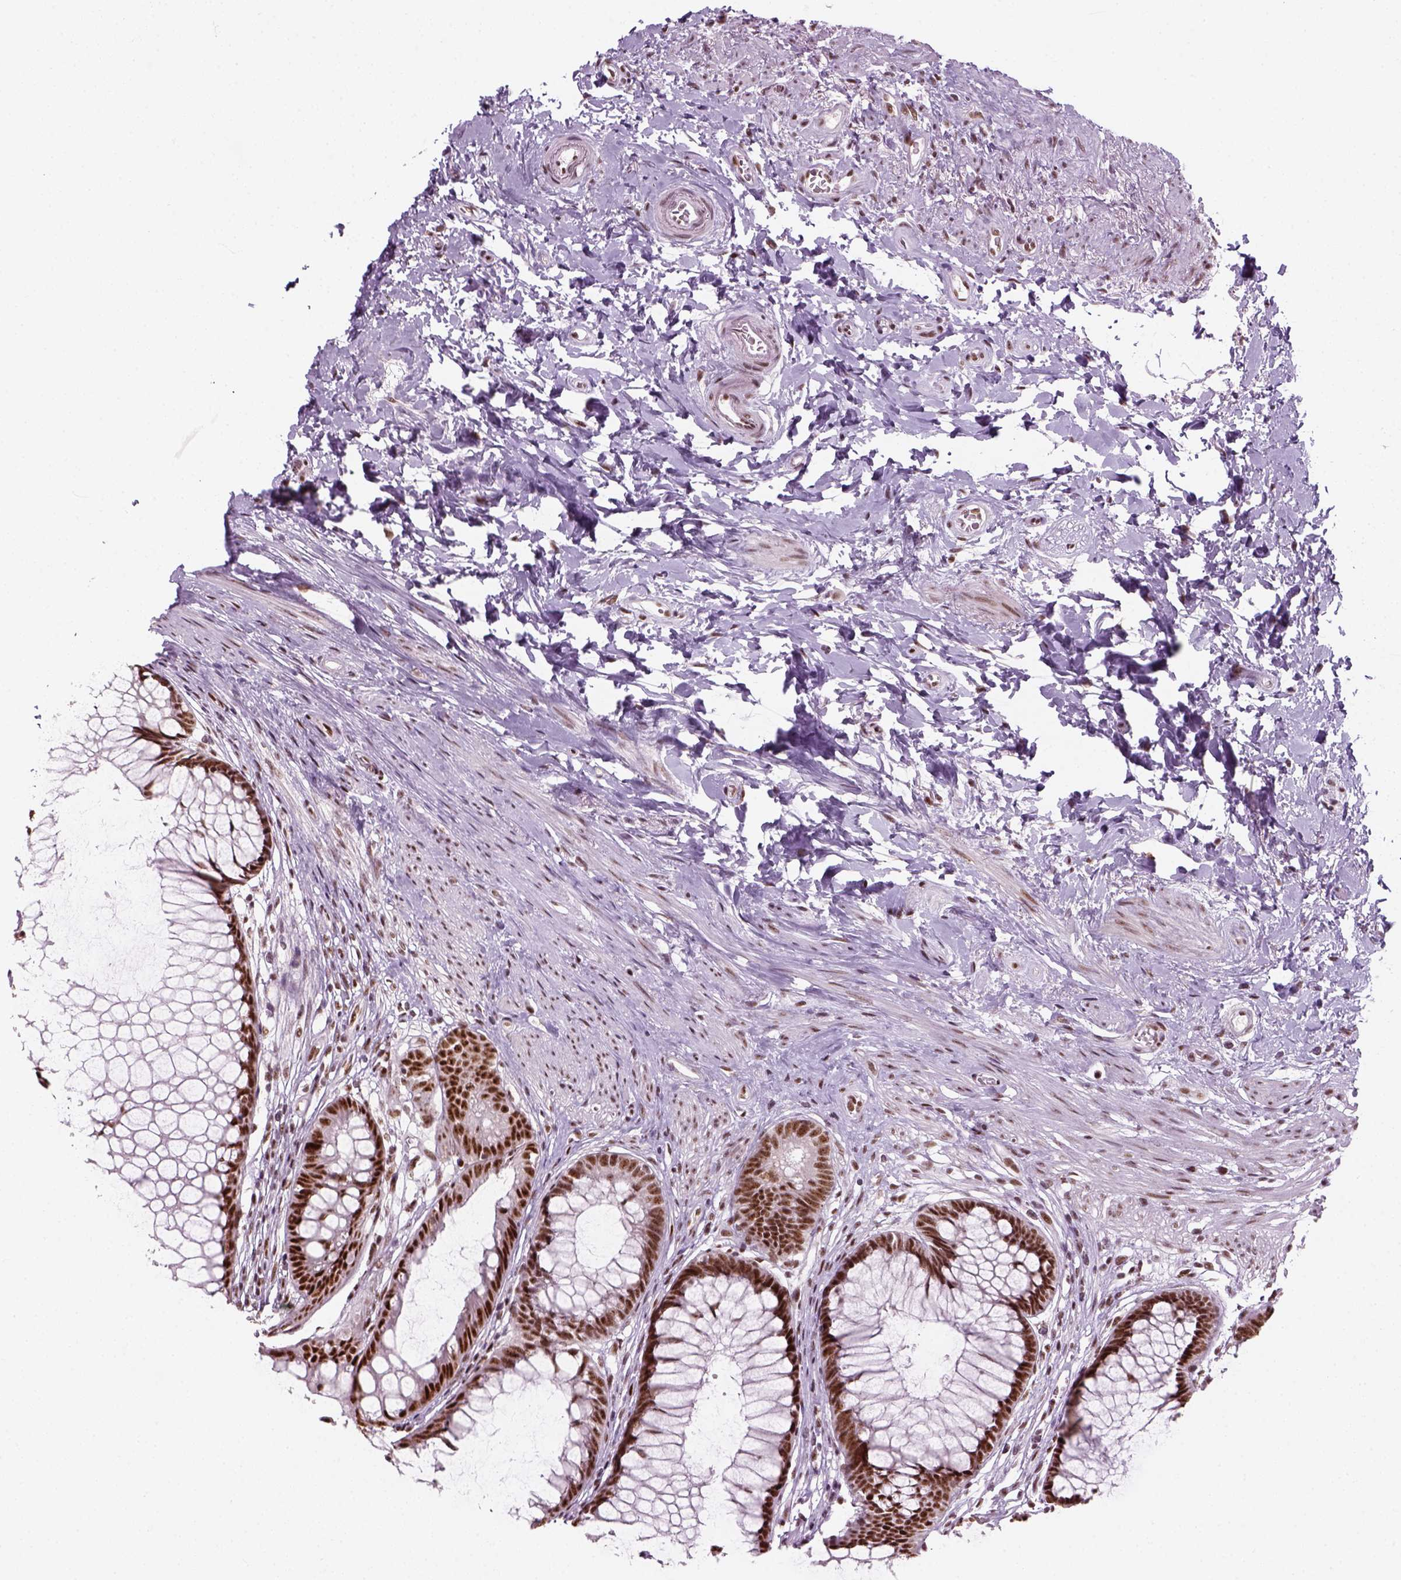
{"staining": {"intensity": "strong", "quantity": ">75%", "location": "nuclear"}, "tissue": "rectum", "cell_type": "Glandular cells", "image_type": "normal", "snomed": [{"axis": "morphology", "description": "Normal tissue, NOS"}, {"axis": "topography", "description": "Smooth muscle"}, {"axis": "topography", "description": "Rectum"}], "caption": "Rectum stained with DAB IHC exhibits high levels of strong nuclear expression in about >75% of glandular cells.", "gene": "GTF2F1", "patient": {"sex": "male", "age": 53}}